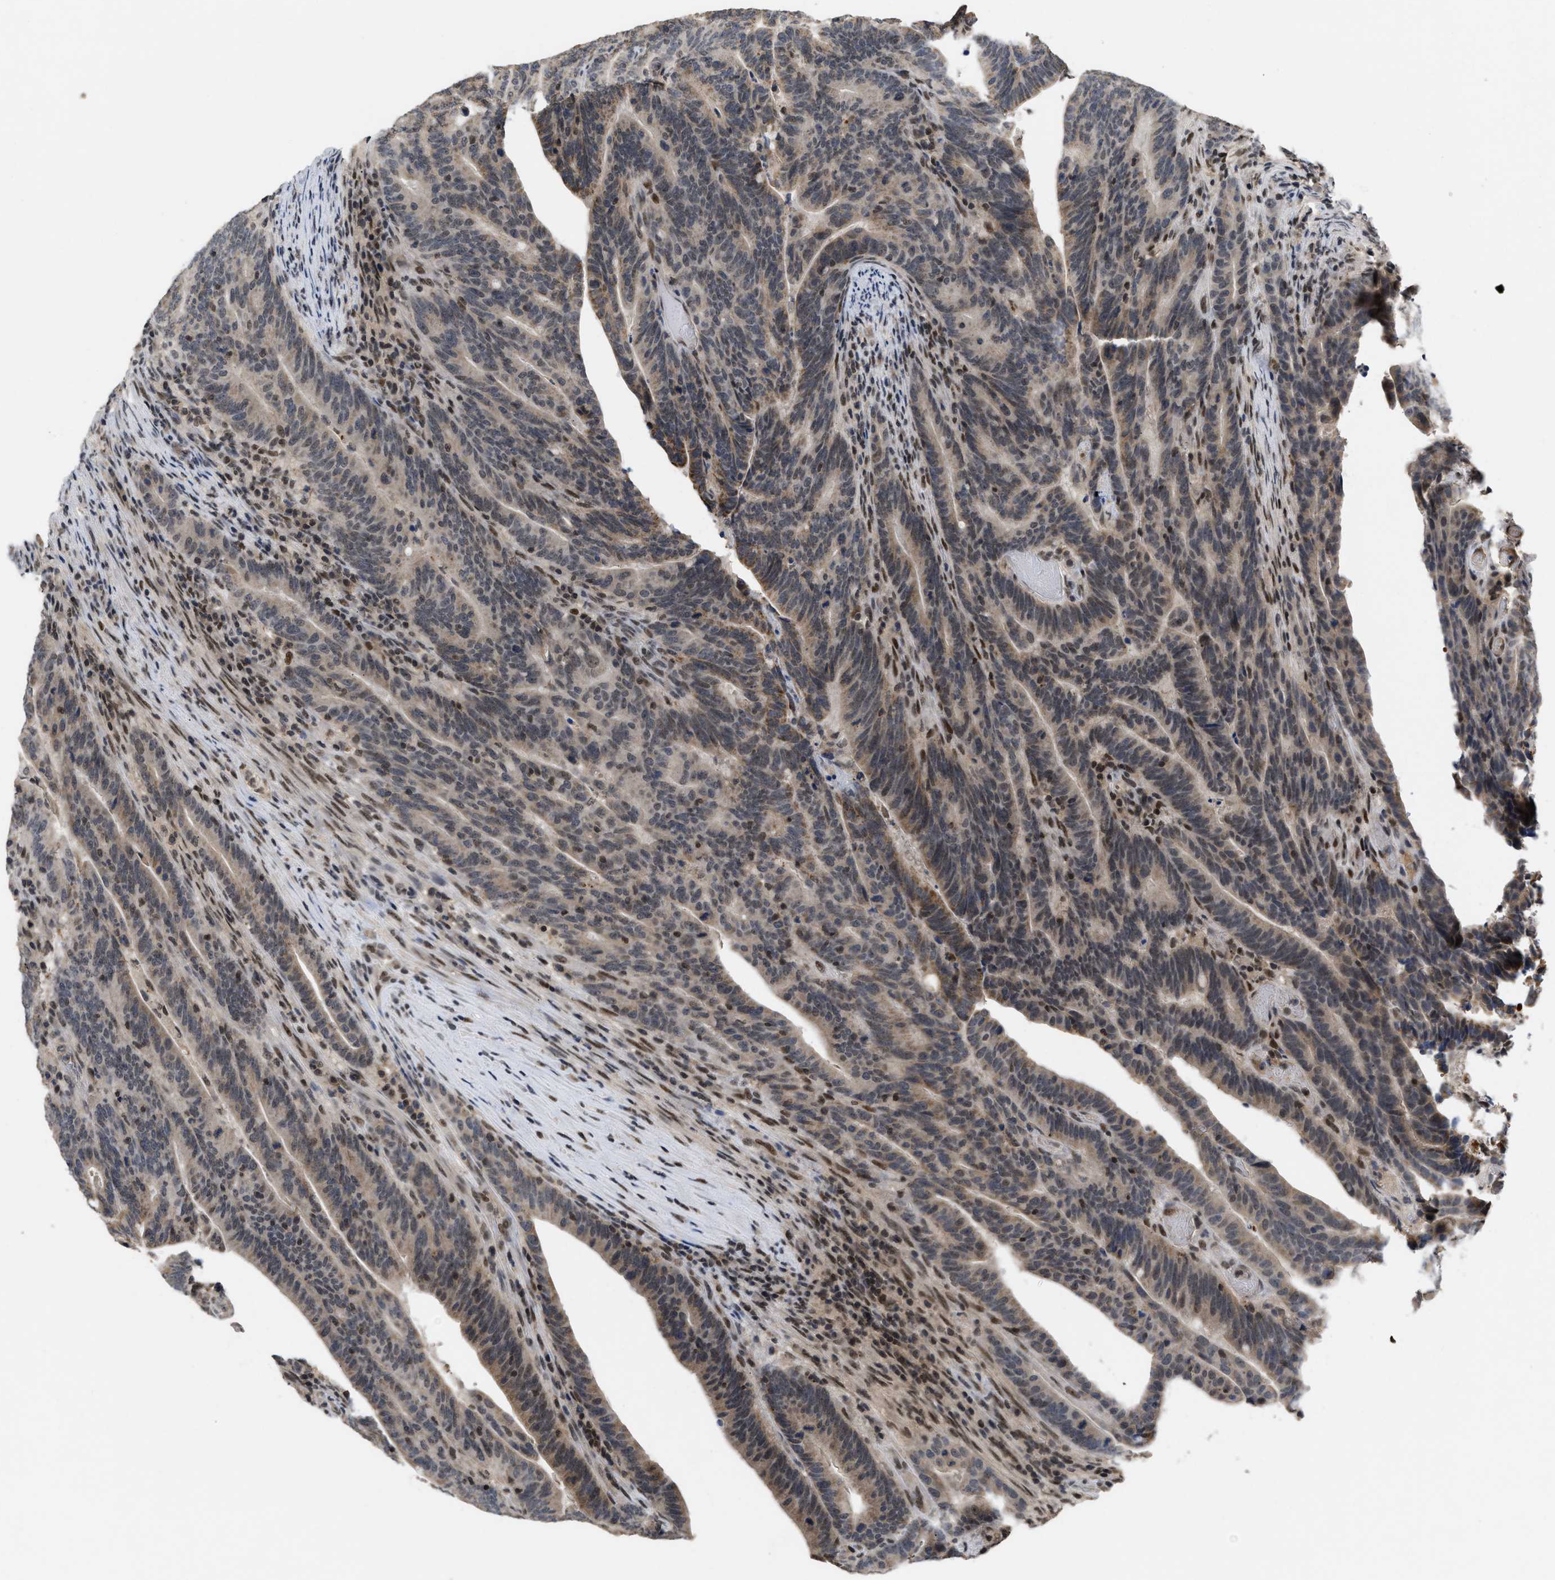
{"staining": {"intensity": "weak", "quantity": "25%-75%", "location": "nuclear"}, "tissue": "colorectal cancer", "cell_type": "Tumor cells", "image_type": "cancer", "snomed": [{"axis": "morphology", "description": "Adenocarcinoma, NOS"}, {"axis": "topography", "description": "Colon"}], "caption": "About 25%-75% of tumor cells in colorectal cancer (adenocarcinoma) demonstrate weak nuclear protein staining as visualized by brown immunohistochemical staining.", "gene": "ZNF346", "patient": {"sex": "female", "age": 66}}